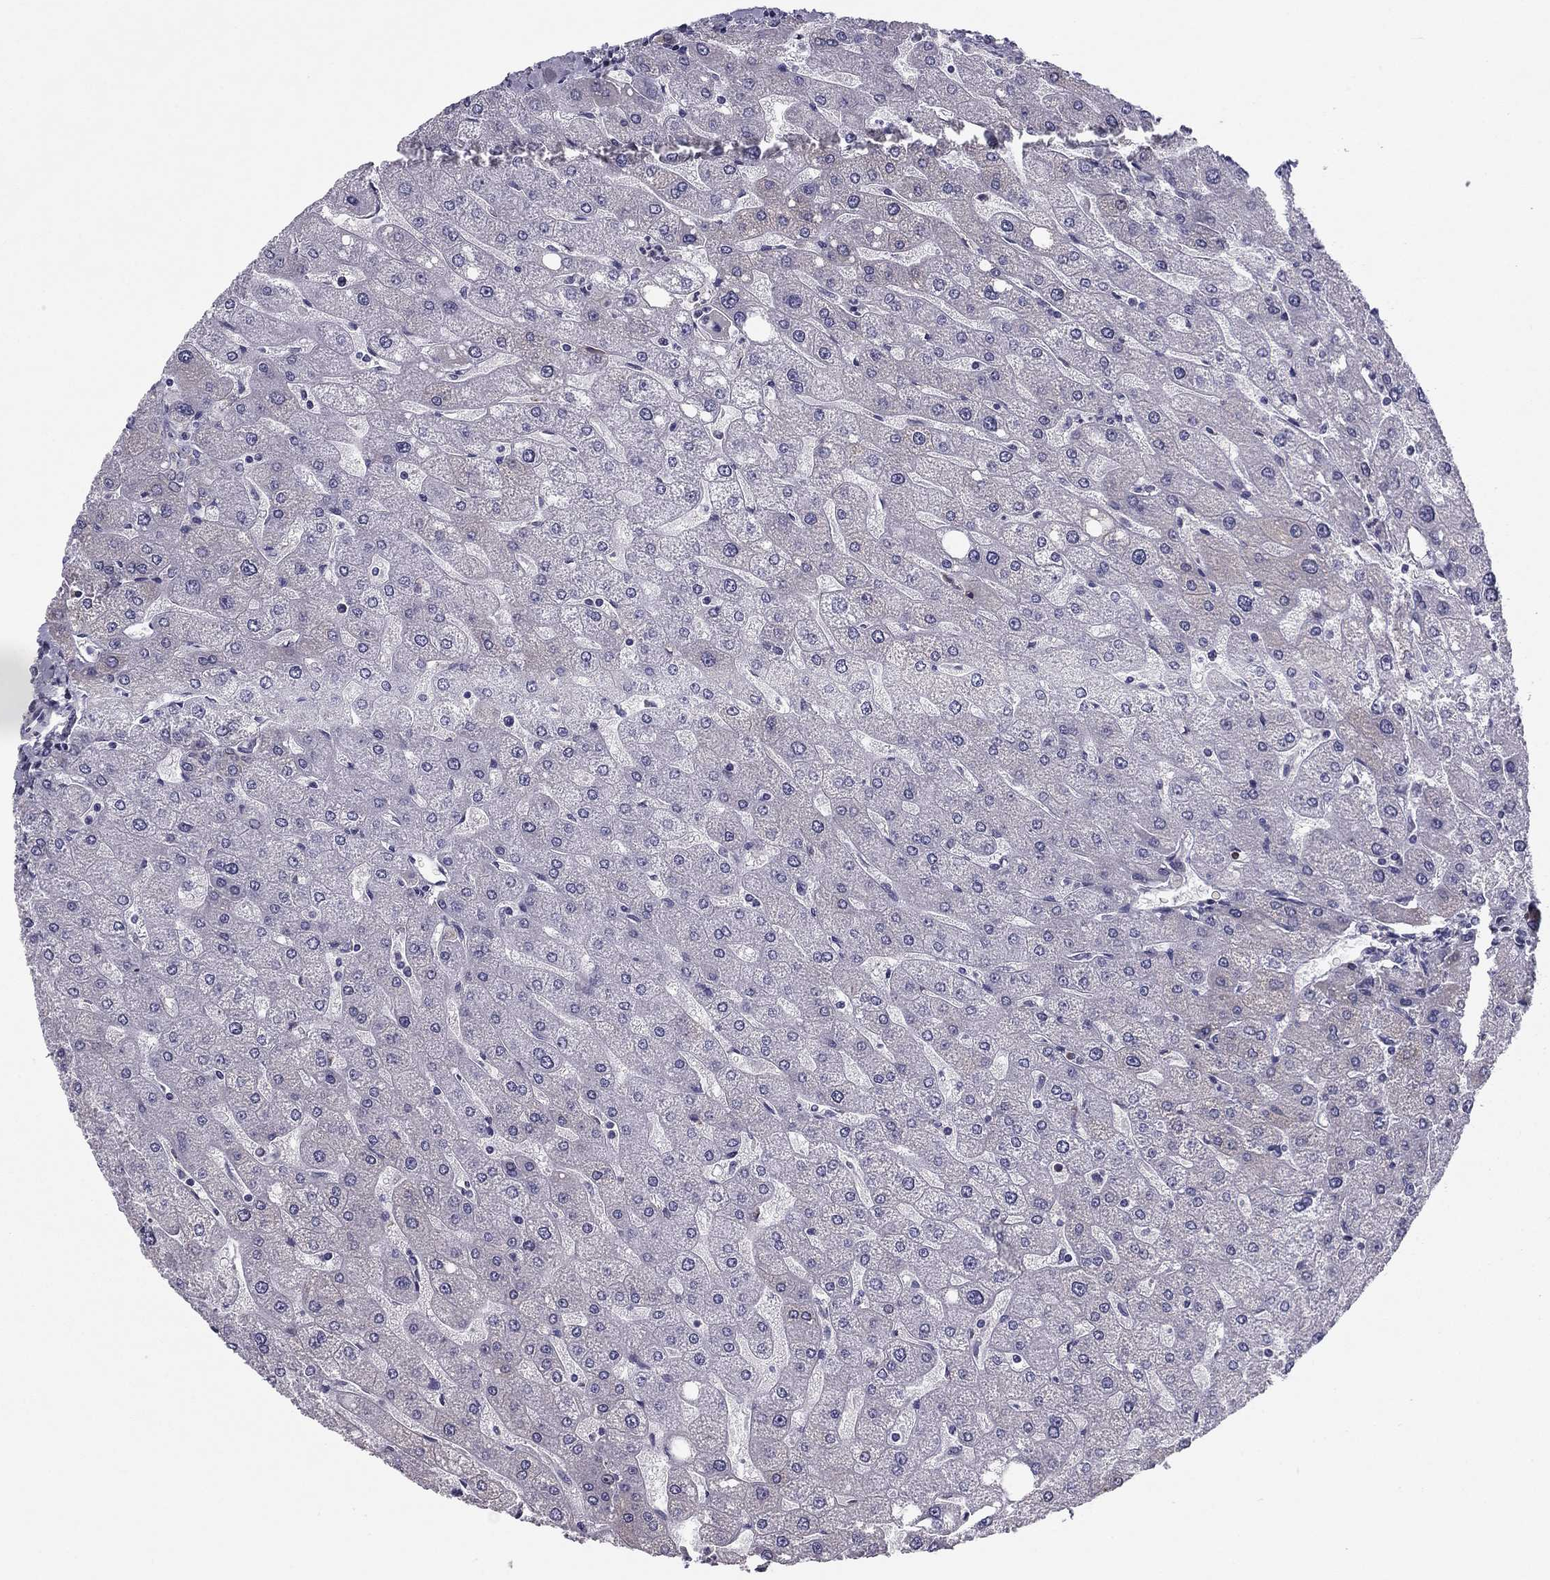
{"staining": {"intensity": "negative", "quantity": "none", "location": "none"}, "tissue": "liver", "cell_type": "Cholangiocytes", "image_type": "normal", "snomed": [{"axis": "morphology", "description": "Normal tissue, NOS"}, {"axis": "topography", "description": "Liver"}], "caption": "Liver stained for a protein using immunohistochemistry shows no staining cholangiocytes.", "gene": "TMED3", "patient": {"sex": "male", "age": 67}}